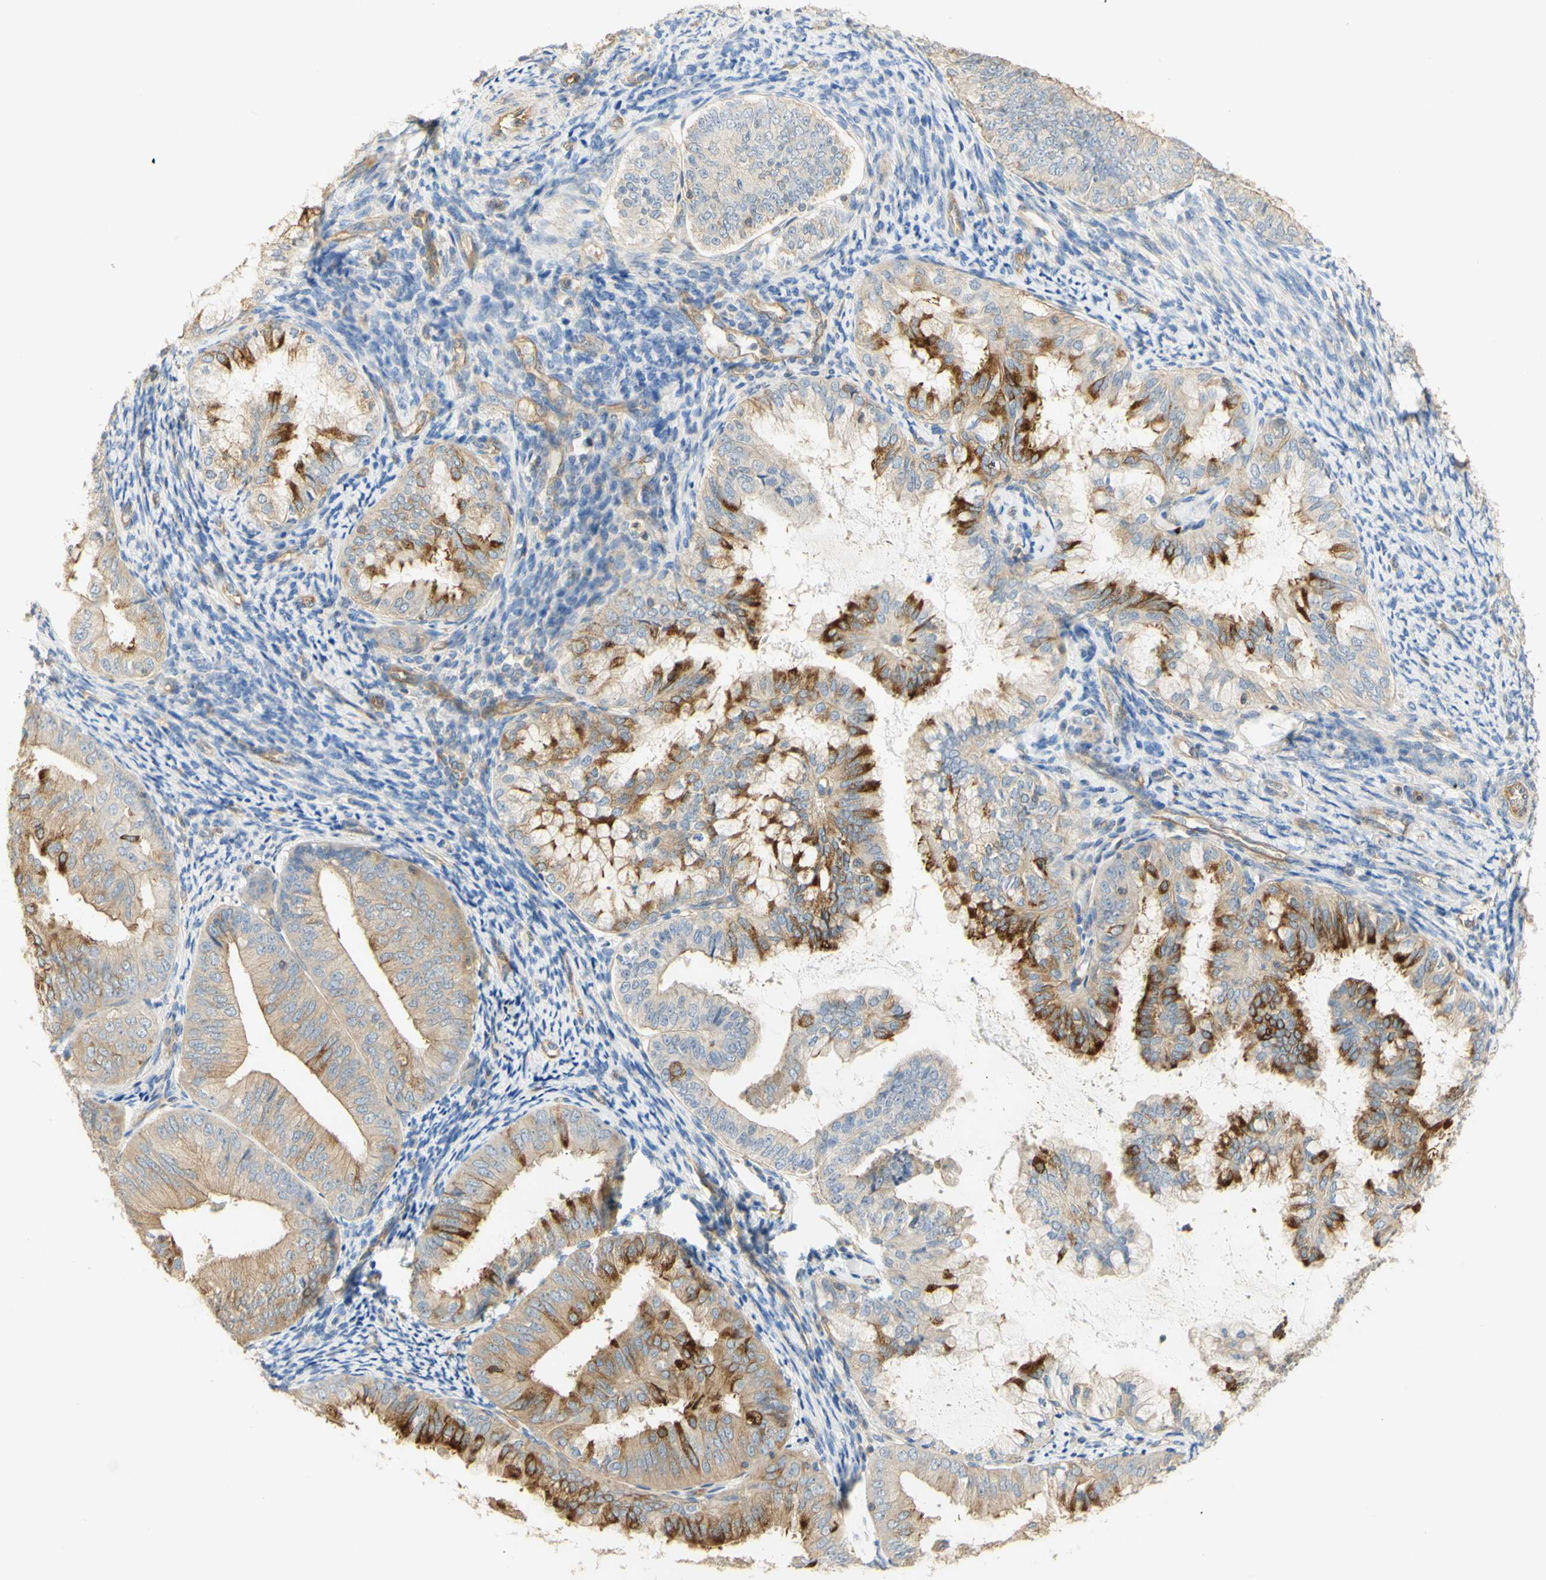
{"staining": {"intensity": "strong", "quantity": "25%-75%", "location": "cytoplasmic/membranous"}, "tissue": "endometrial cancer", "cell_type": "Tumor cells", "image_type": "cancer", "snomed": [{"axis": "morphology", "description": "Adenocarcinoma, NOS"}, {"axis": "topography", "description": "Endometrium"}], "caption": "The immunohistochemical stain labels strong cytoplasmic/membranous positivity in tumor cells of endometrial cancer (adenocarcinoma) tissue.", "gene": "KCNE4", "patient": {"sex": "female", "age": 63}}